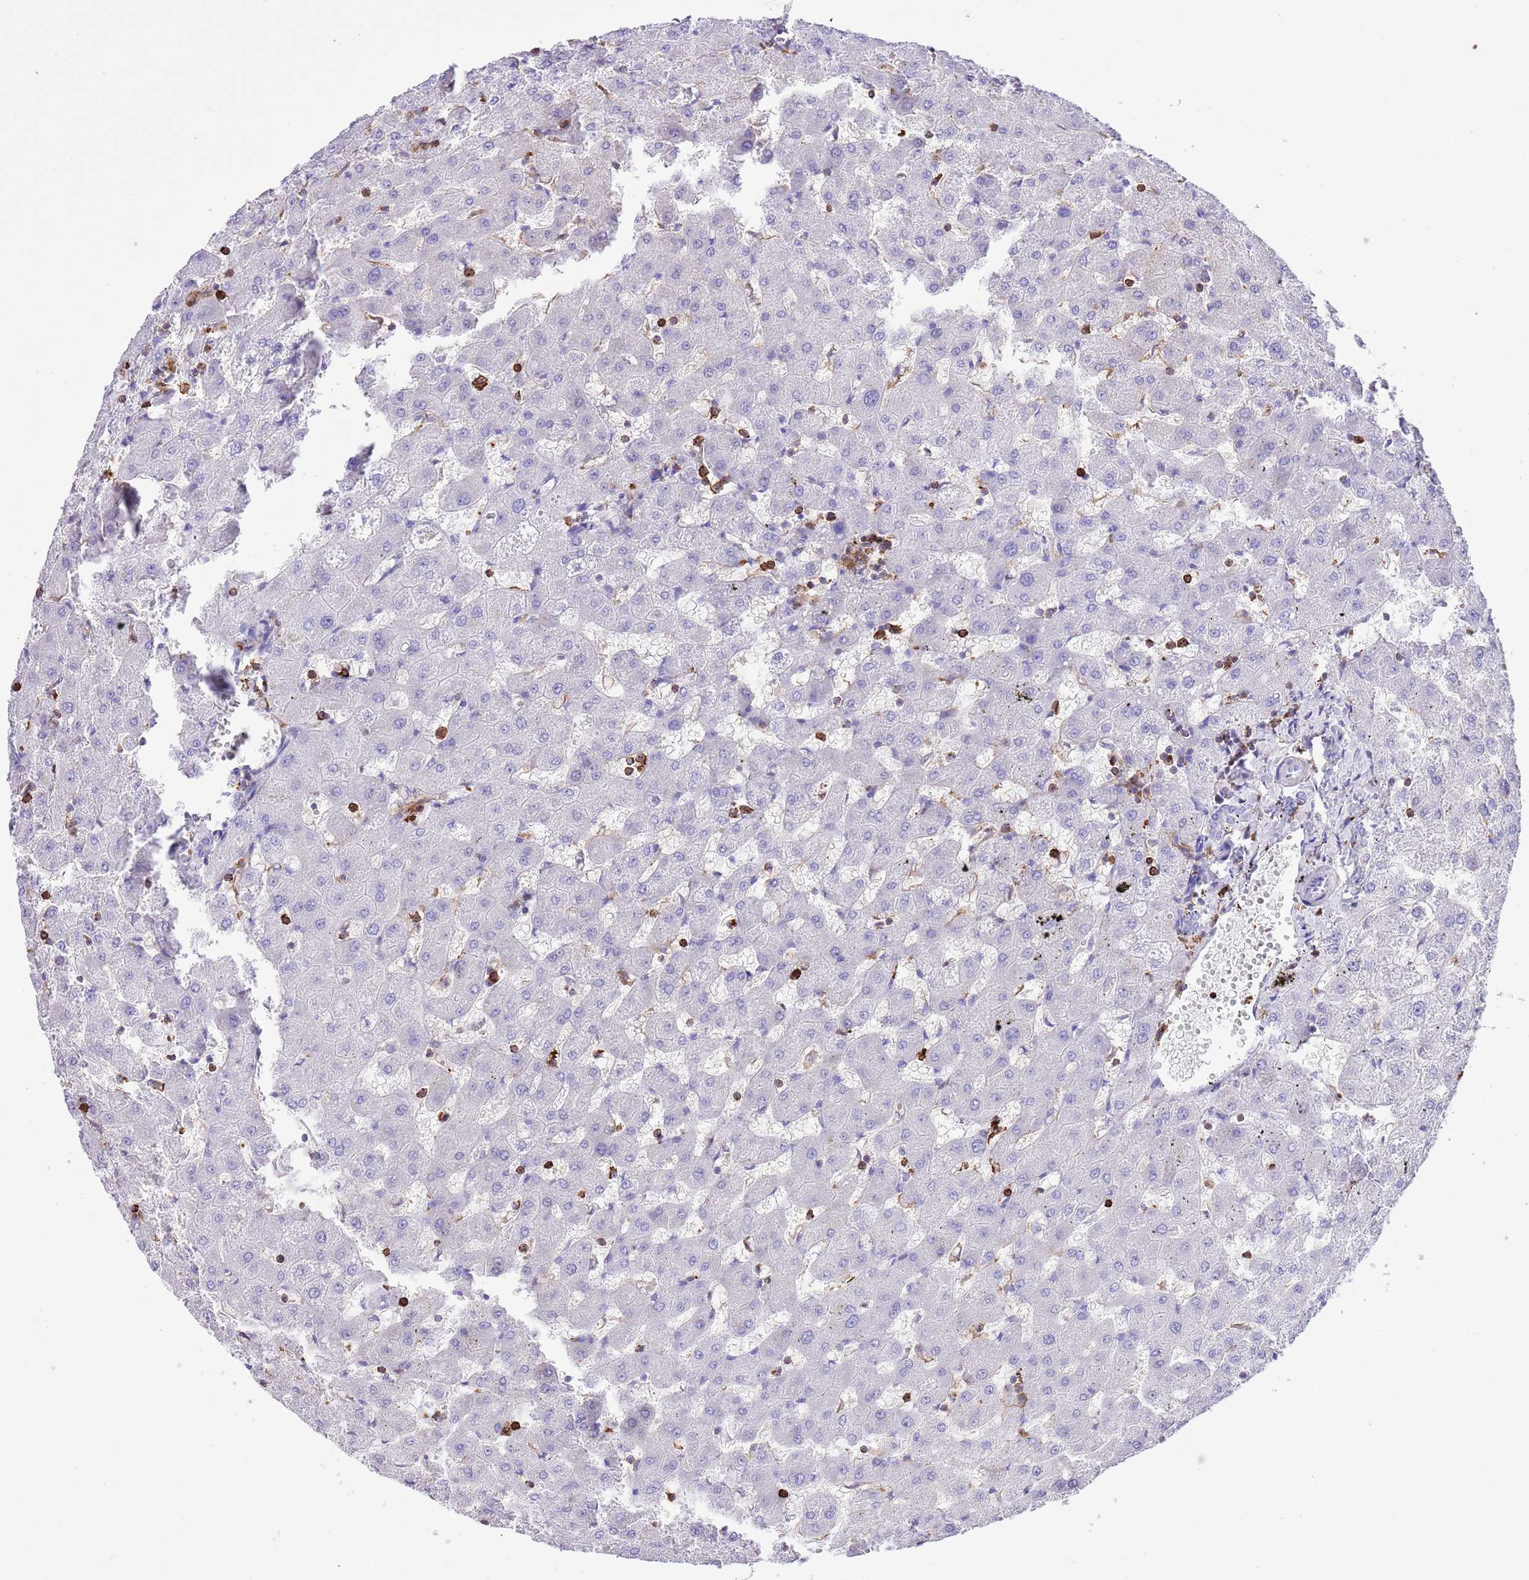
{"staining": {"intensity": "negative", "quantity": "none", "location": "none"}, "tissue": "liver", "cell_type": "Cholangiocytes", "image_type": "normal", "snomed": [{"axis": "morphology", "description": "Normal tissue, NOS"}, {"axis": "topography", "description": "Liver"}], "caption": "IHC histopathology image of normal liver: liver stained with DAB (3,3'-diaminobenzidine) exhibits no significant protein staining in cholangiocytes. (Stains: DAB (3,3'-diaminobenzidine) immunohistochemistry (IHC) with hematoxylin counter stain, Microscopy: brightfield microscopy at high magnification).", "gene": "EFHD2", "patient": {"sex": "female", "age": 63}}